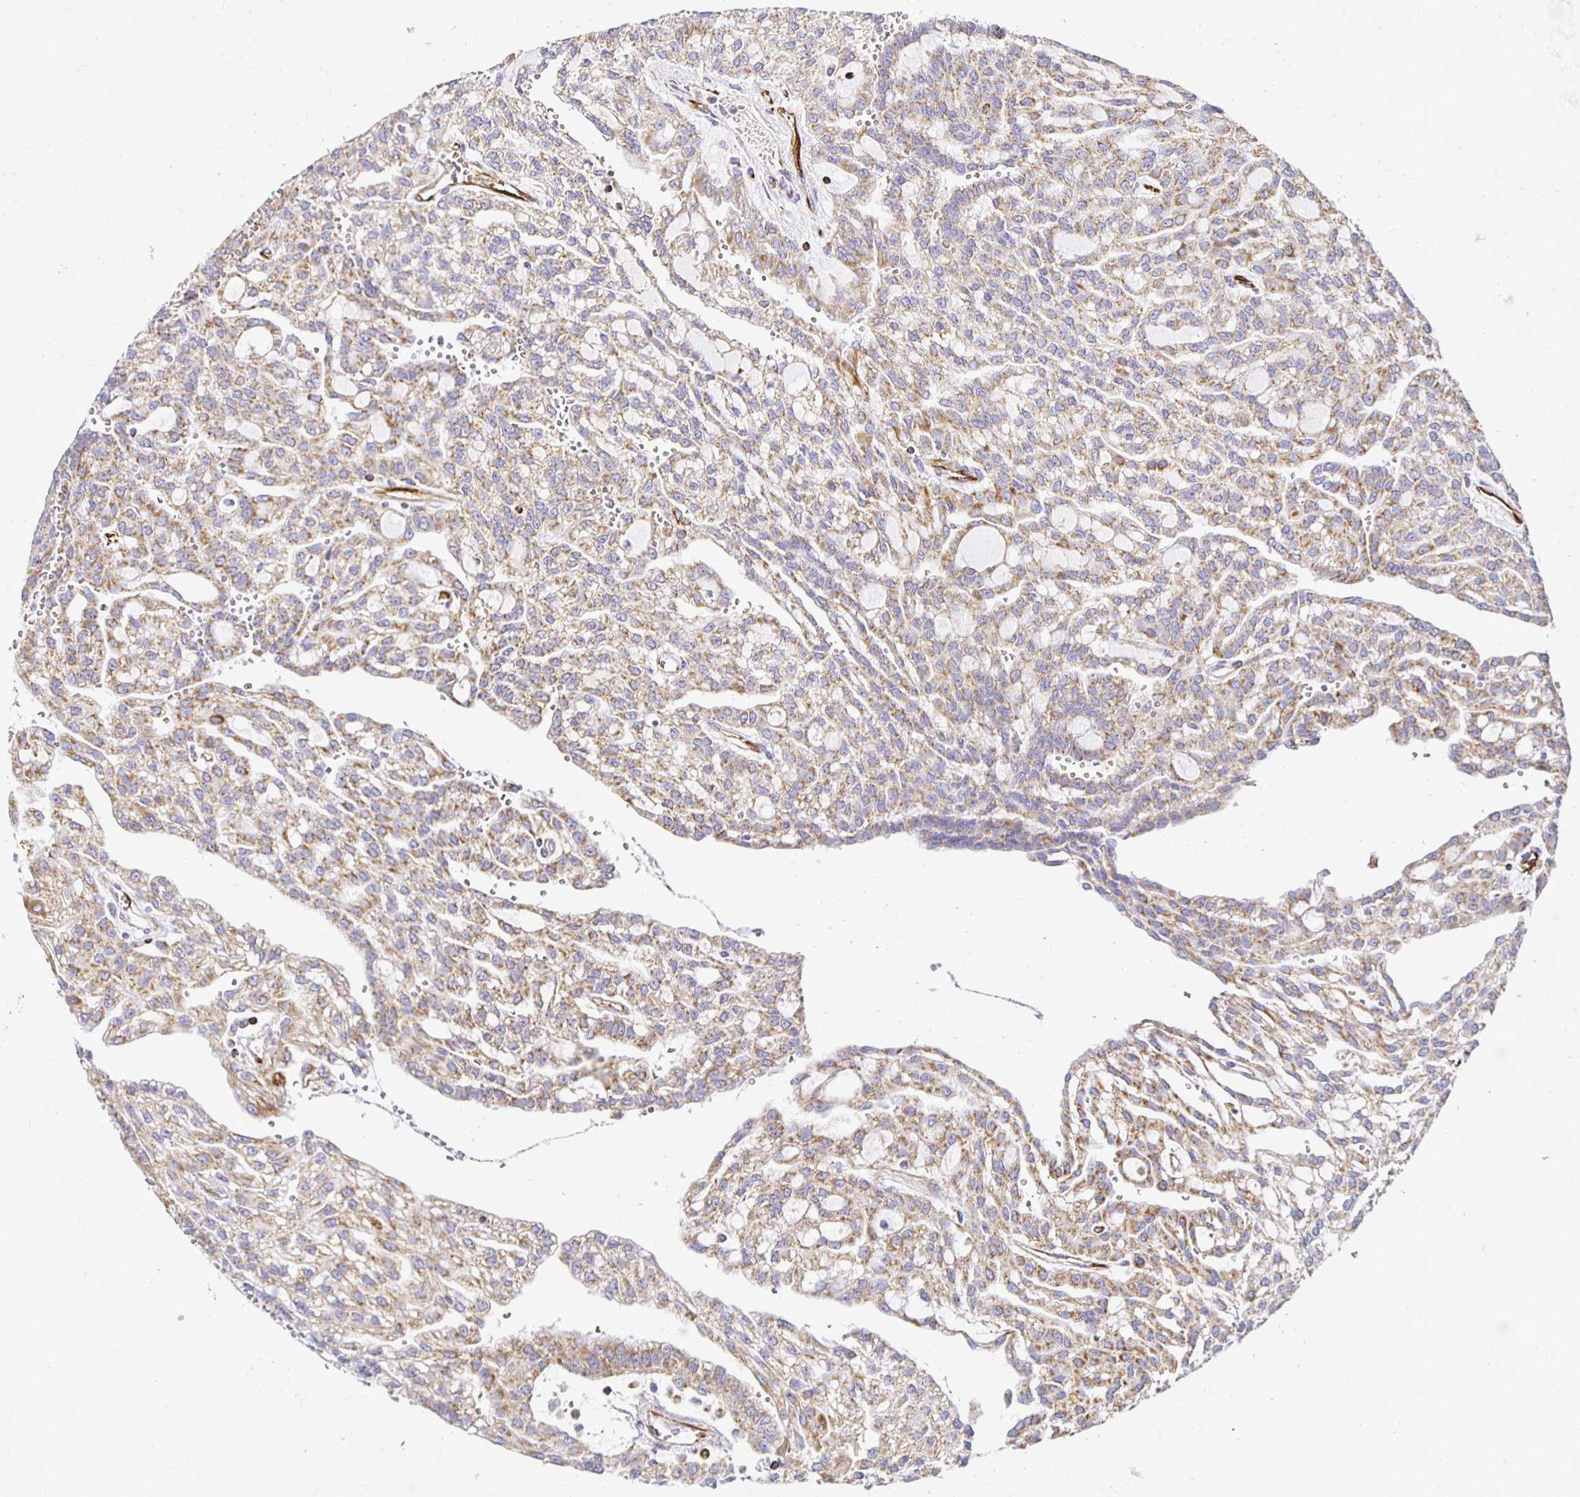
{"staining": {"intensity": "moderate", "quantity": ">75%", "location": "cytoplasmic/membranous"}, "tissue": "renal cancer", "cell_type": "Tumor cells", "image_type": "cancer", "snomed": [{"axis": "morphology", "description": "Adenocarcinoma, NOS"}, {"axis": "topography", "description": "Kidney"}], "caption": "Renal adenocarcinoma stained with IHC shows moderate cytoplasmic/membranous positivity in approximately >75% of tumor cells.", "gene": "PLAAT2", "patient": {"sex": "male", "age": 63}}